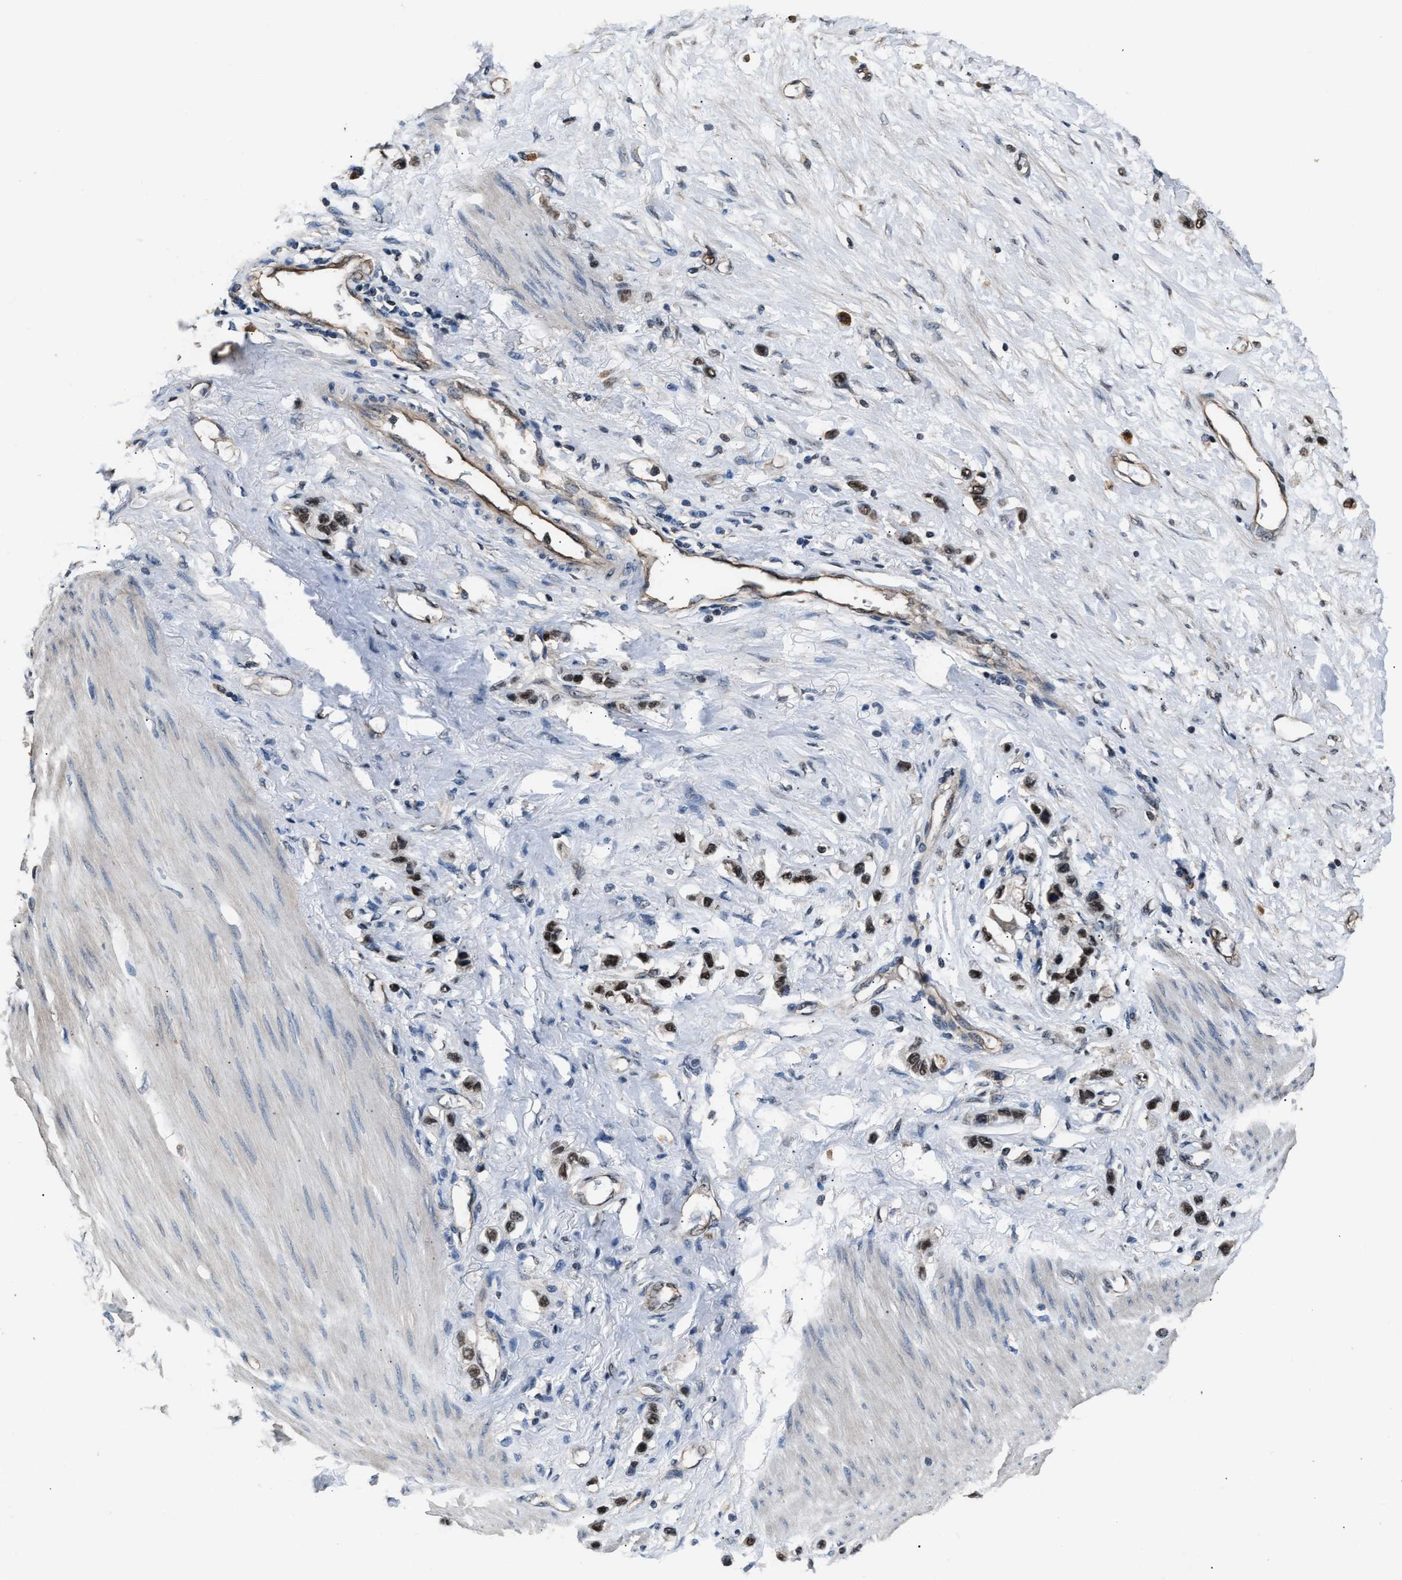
{"staining": {"intensity": "strong", "quantity": ">75%", "location": "nuclear"}, "tissue": "stomach cancer", "cell_type": "Tumor cells", "image_type": "cancer", "snomed": [{"axis": "morphology", "description": "Adenocarcinoma, NOS"}, {"axis": "topography", "description": "Stomach"}], "caption": "Immunohistochemistry staining of stomach adenocarcinoma, which exhibits high levels of strong nuclear expression in about >75% of tumor cells indicating strong nuclear protein positivity. The staining was performed using DAB (brown) for protein detection and nuclei were counterstained in hematoxylin (blue).", "gene": "DFFA", "patient": {"sex": "female", "age": 65}}